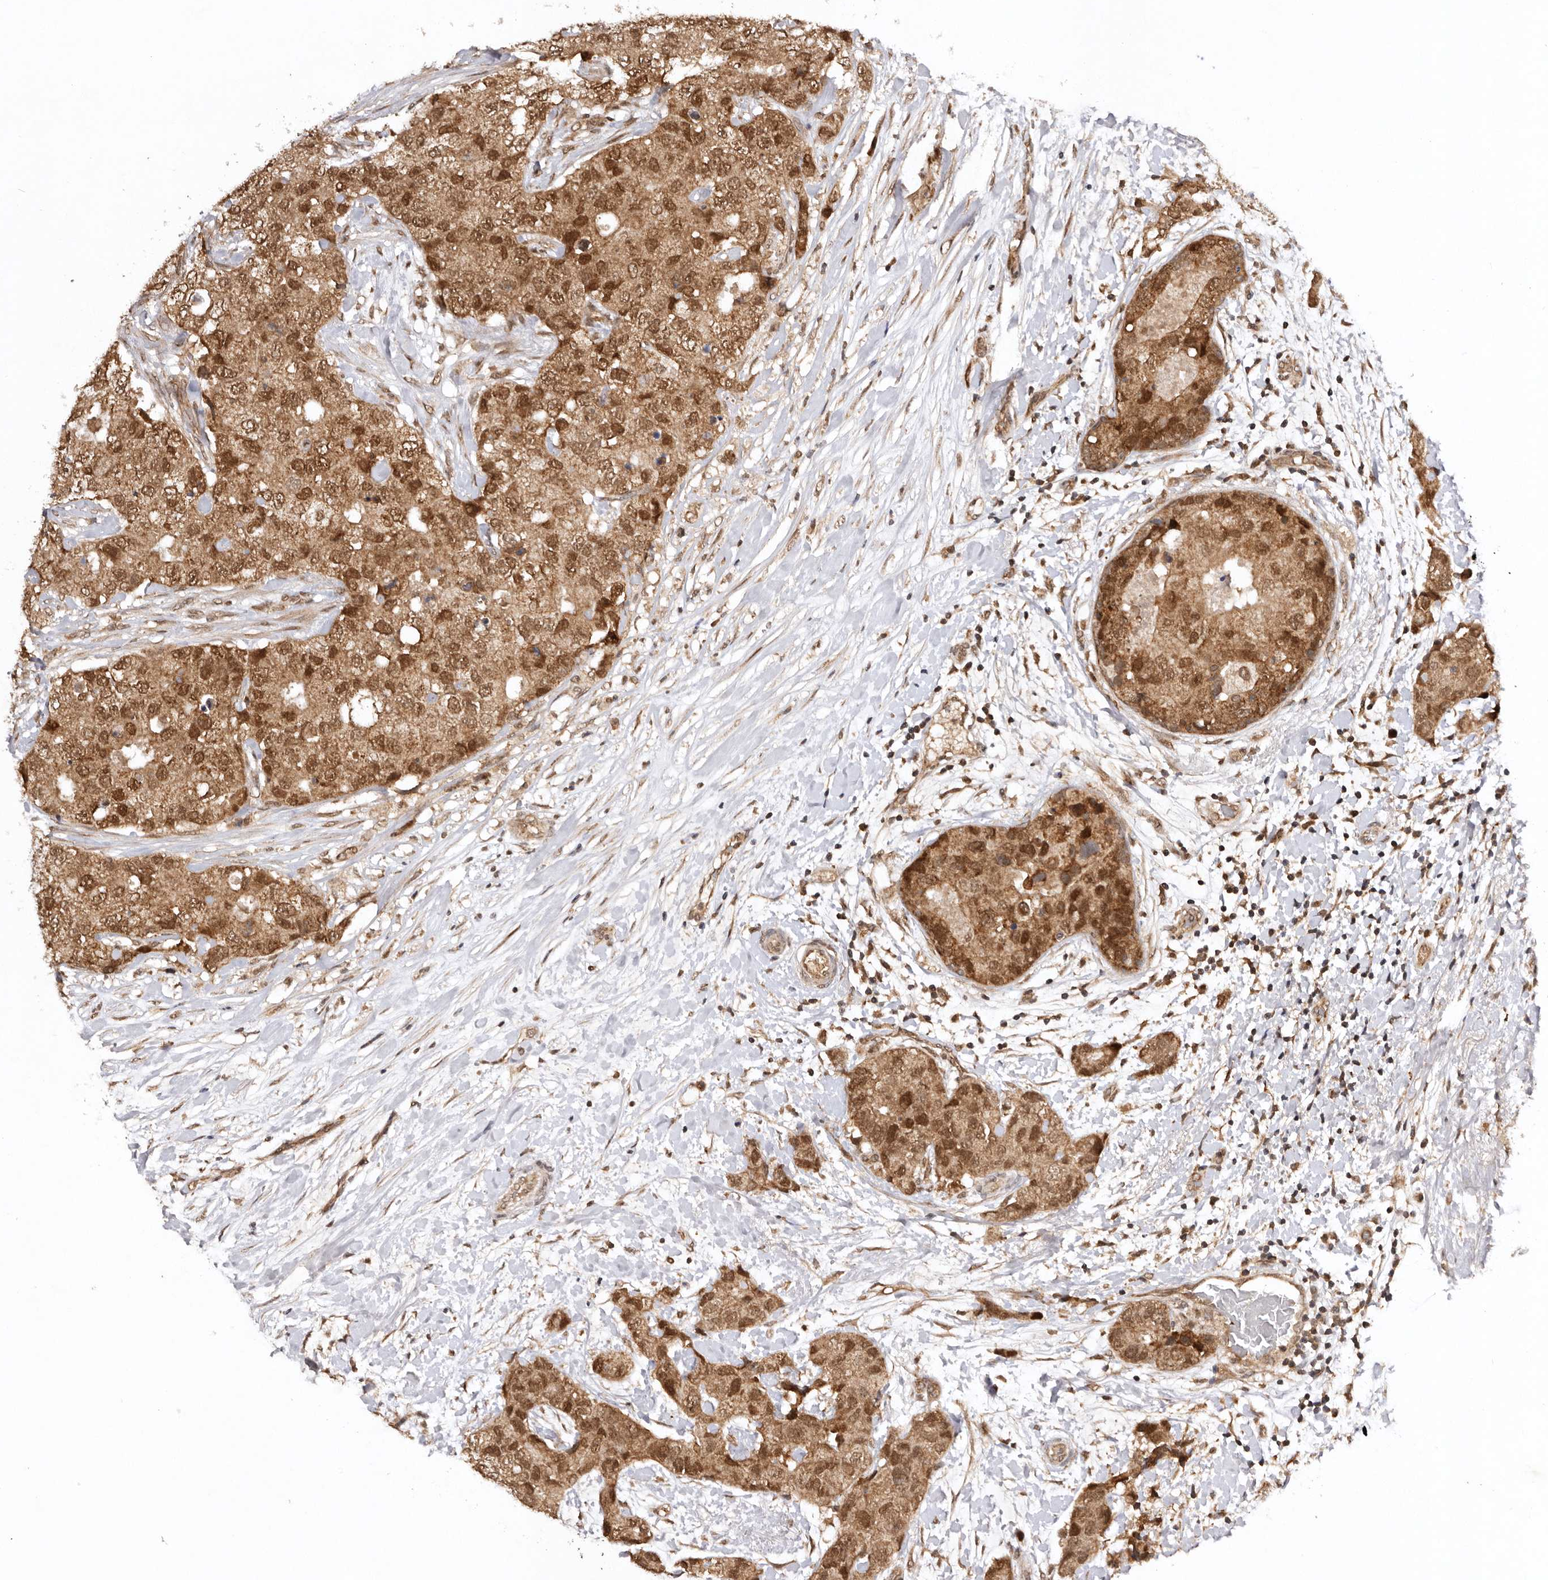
{"staining": {"intensity": "moderate", "quantity": ">75%", "location": "cytoplasmic/membranous,nuclear"}, "tissue": "breast cancer", "cell_type": "Tumor cells", "image_type": "cancer", "snomed": [{"axis": "morphology", "description": "Duct carcinoma"}, {"axis": "topography", "description": "Breast"}], "caption": "Immunohistochemical staining of breast cancer (invasive ductal carcinoma) reveals moderate cytoplasmic/membranous and nuclear protein expression in approximately >75% of tumor cells. The staining is performed using DAB brown chromogen to label protein expression. The nuclei are counter-stained blue using hematoxylin.", "gene": "TARS2", "patient": {"sex": "female", "age": 62}}